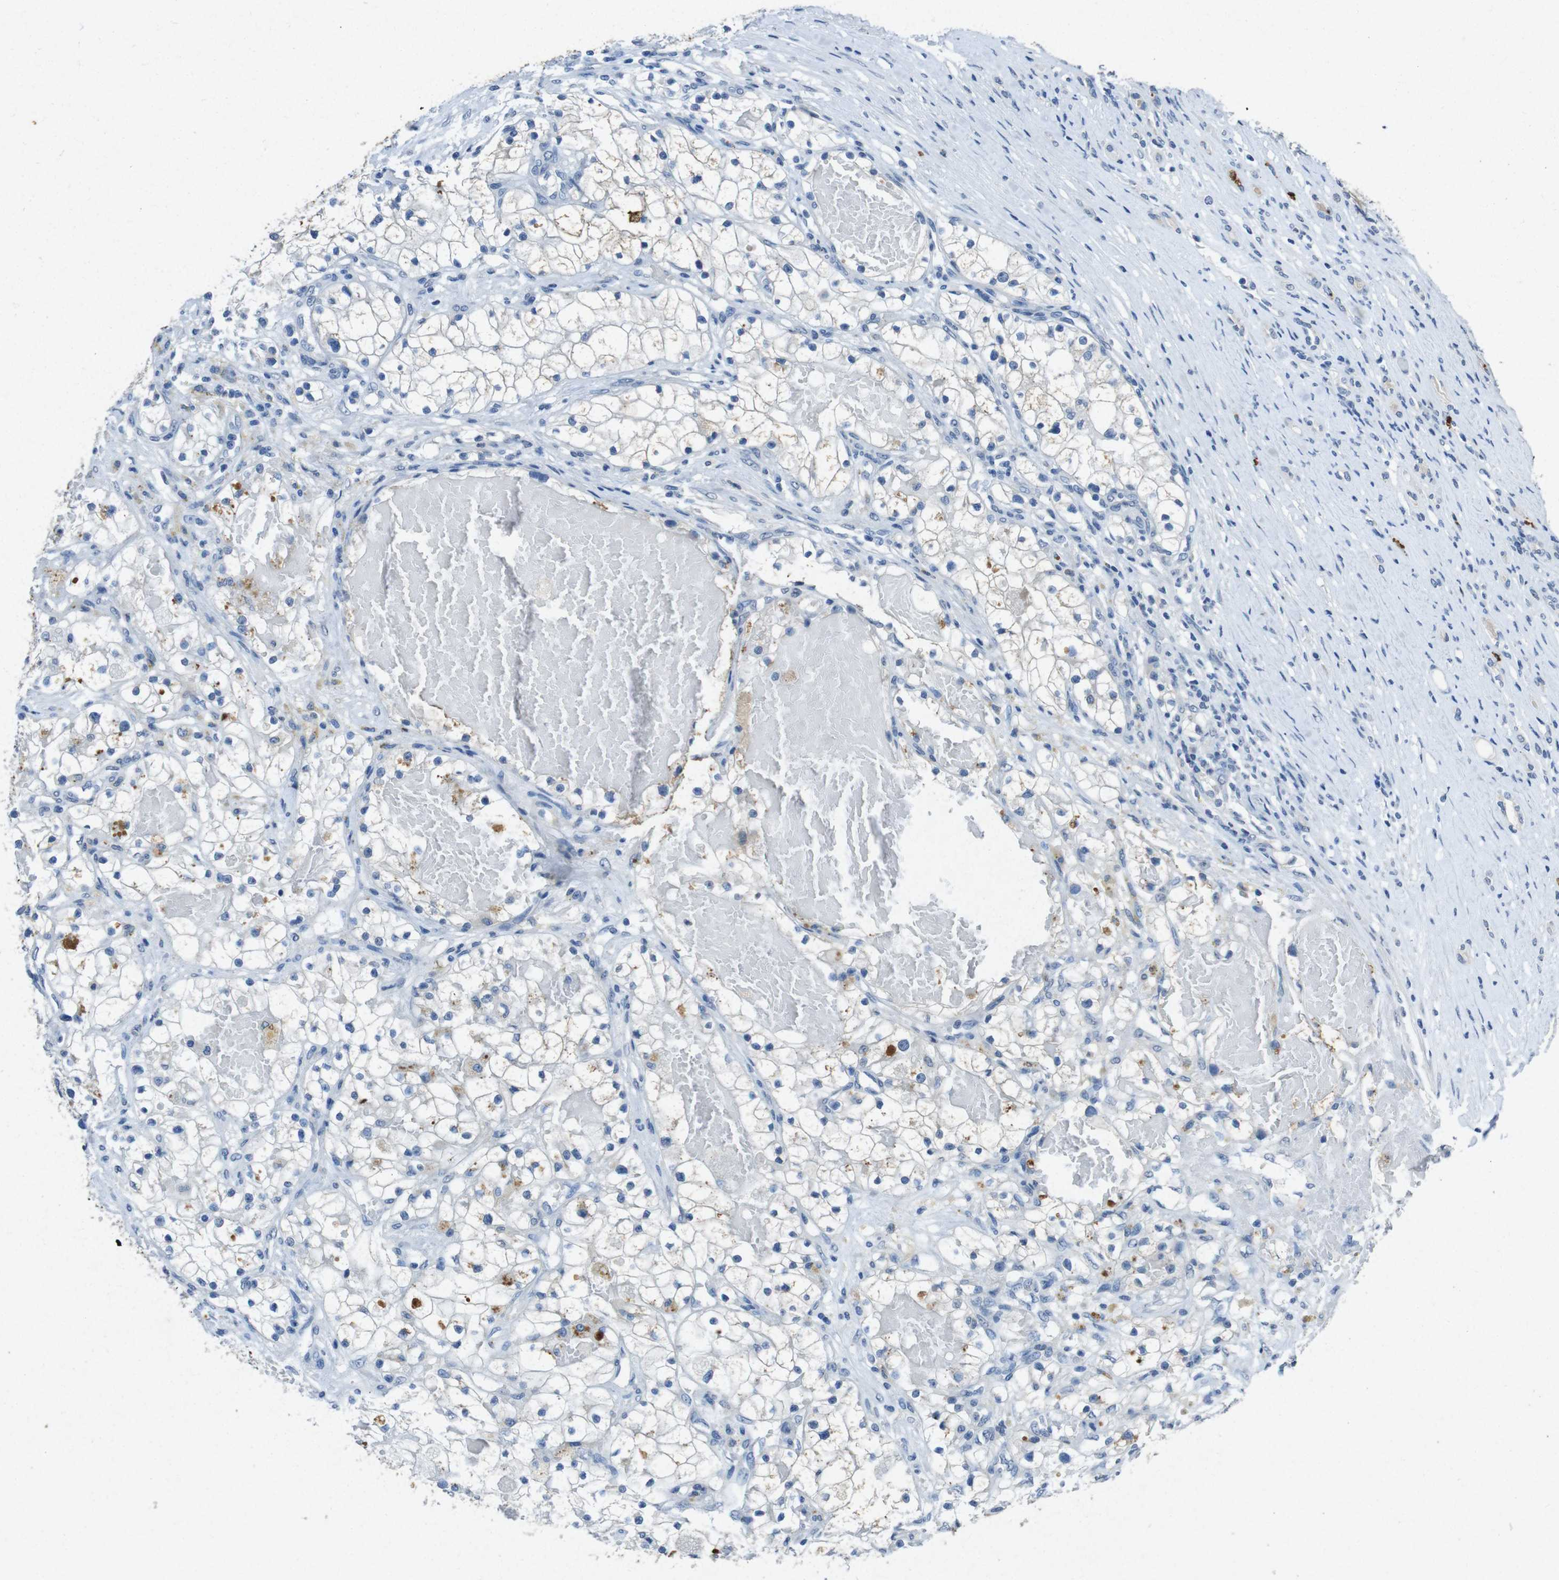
{"staining": {"intensity": "negative", "quantity": "none", "location": "none"}, "tissue": "renal cancer", "cell_type": "Tumor cells", "image_type": "cancer", "snomed": [{"axis": "morphology", "description": "Adenocarcinoma, NOS"}, {"axis": "topography", "description": "Kidney"}], "caption": "Tumor cells are negative for protein expression in human adenocarcinoma (renal).", "gene": "STBD1", "patient": {"sex": "male", "age": 68}}